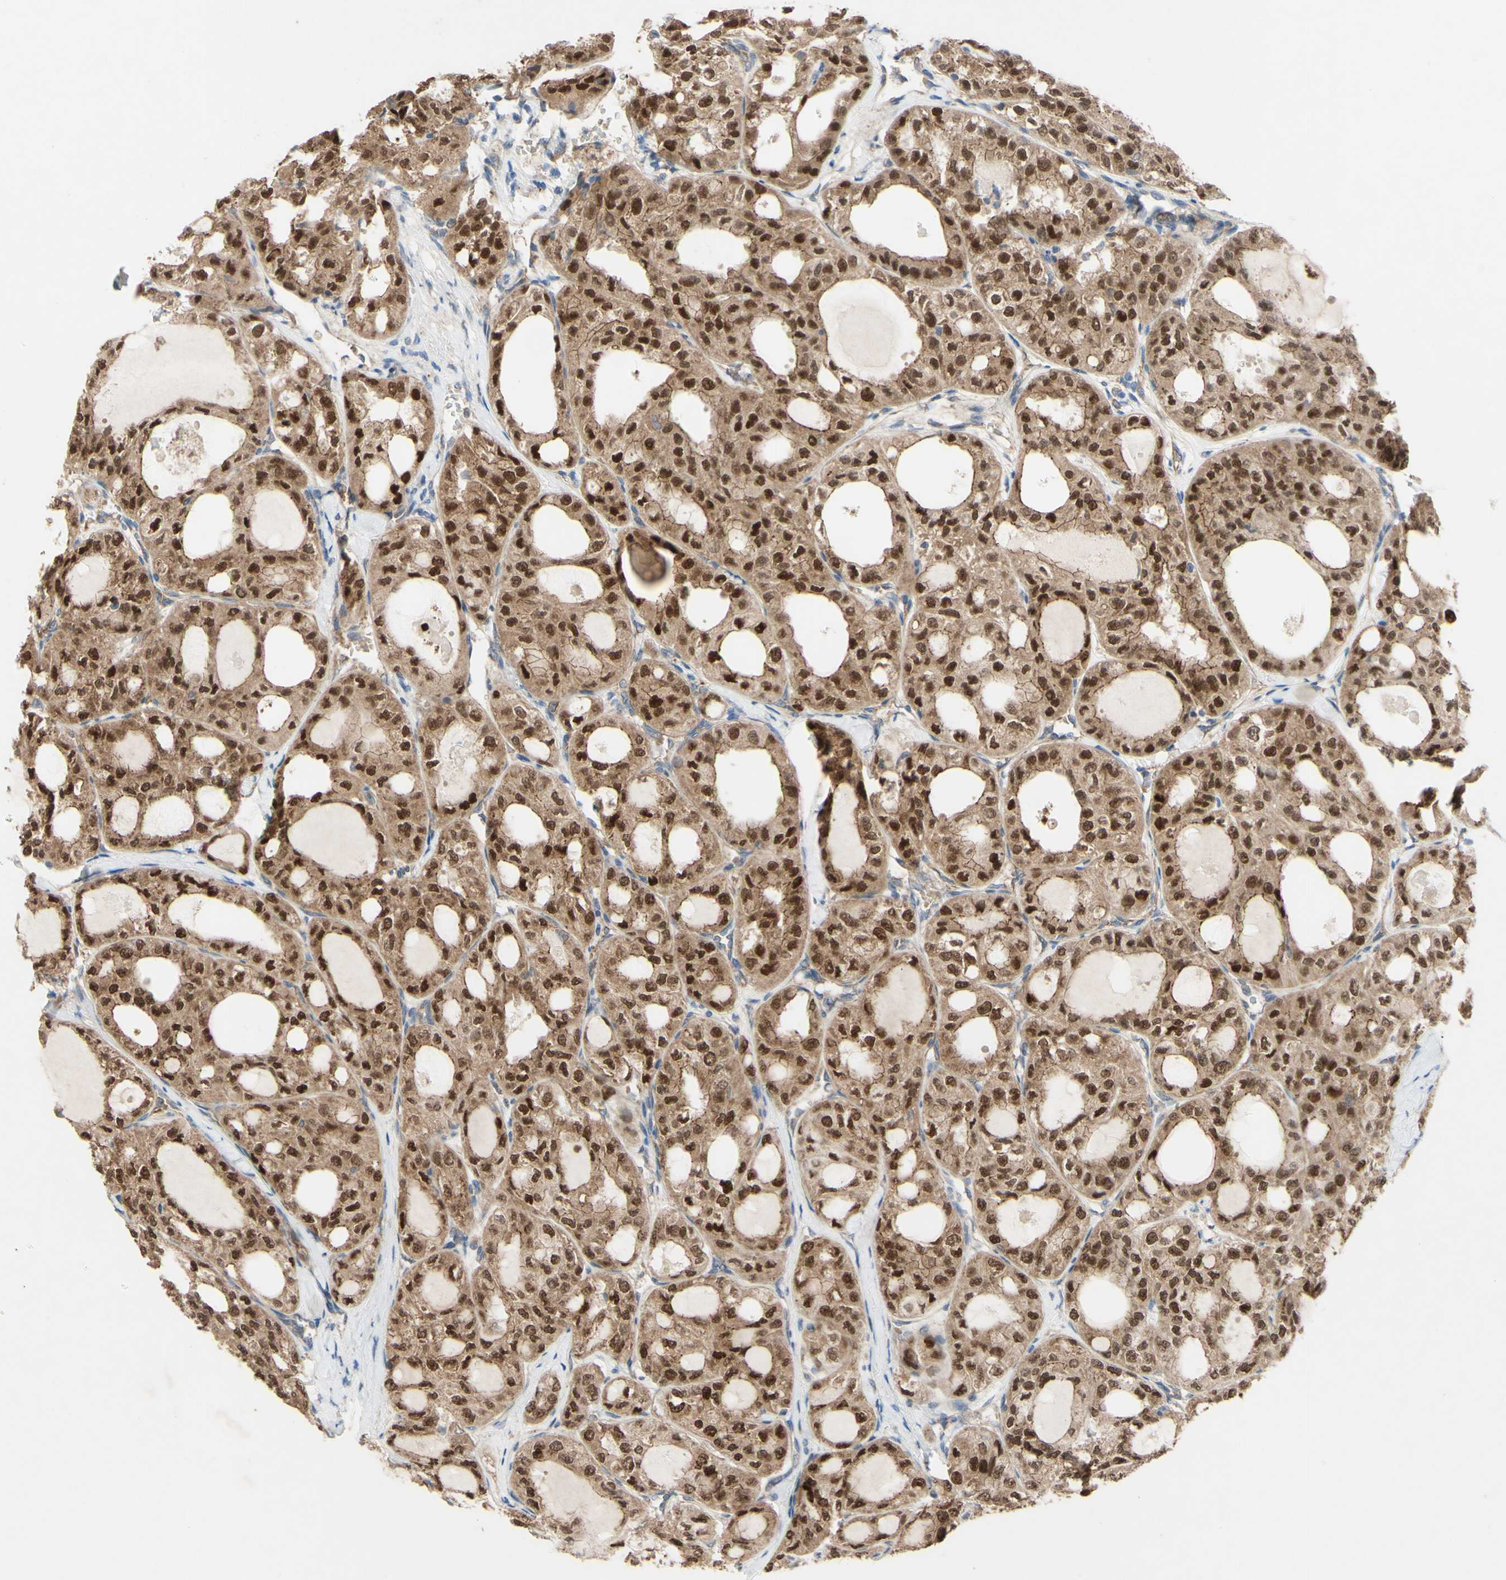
{"staining": {"intensity": "strong", "quantity": ">75%", "location": "cytoplasmic/membranous,nuclear"}, "tissue": "thyroid cancer", "cell_type": "Tumor cells", "image_type": "cancer", "snomed": [{"axis": "morphology", "description": "Follicular adenoma carcinoma, NOS"}, {"axis": "topography", "description": "Thyroid gland"}], "caption": "Strong cytoplasmic/membranous and nuclear staining for a protein is identified in about >75% of tumor cells of follicular adenoma carcinoma (thyroid) using immunohistochemistry.", "gene": "PDGFB", "patient": {"sex": "male", "age": 75}}